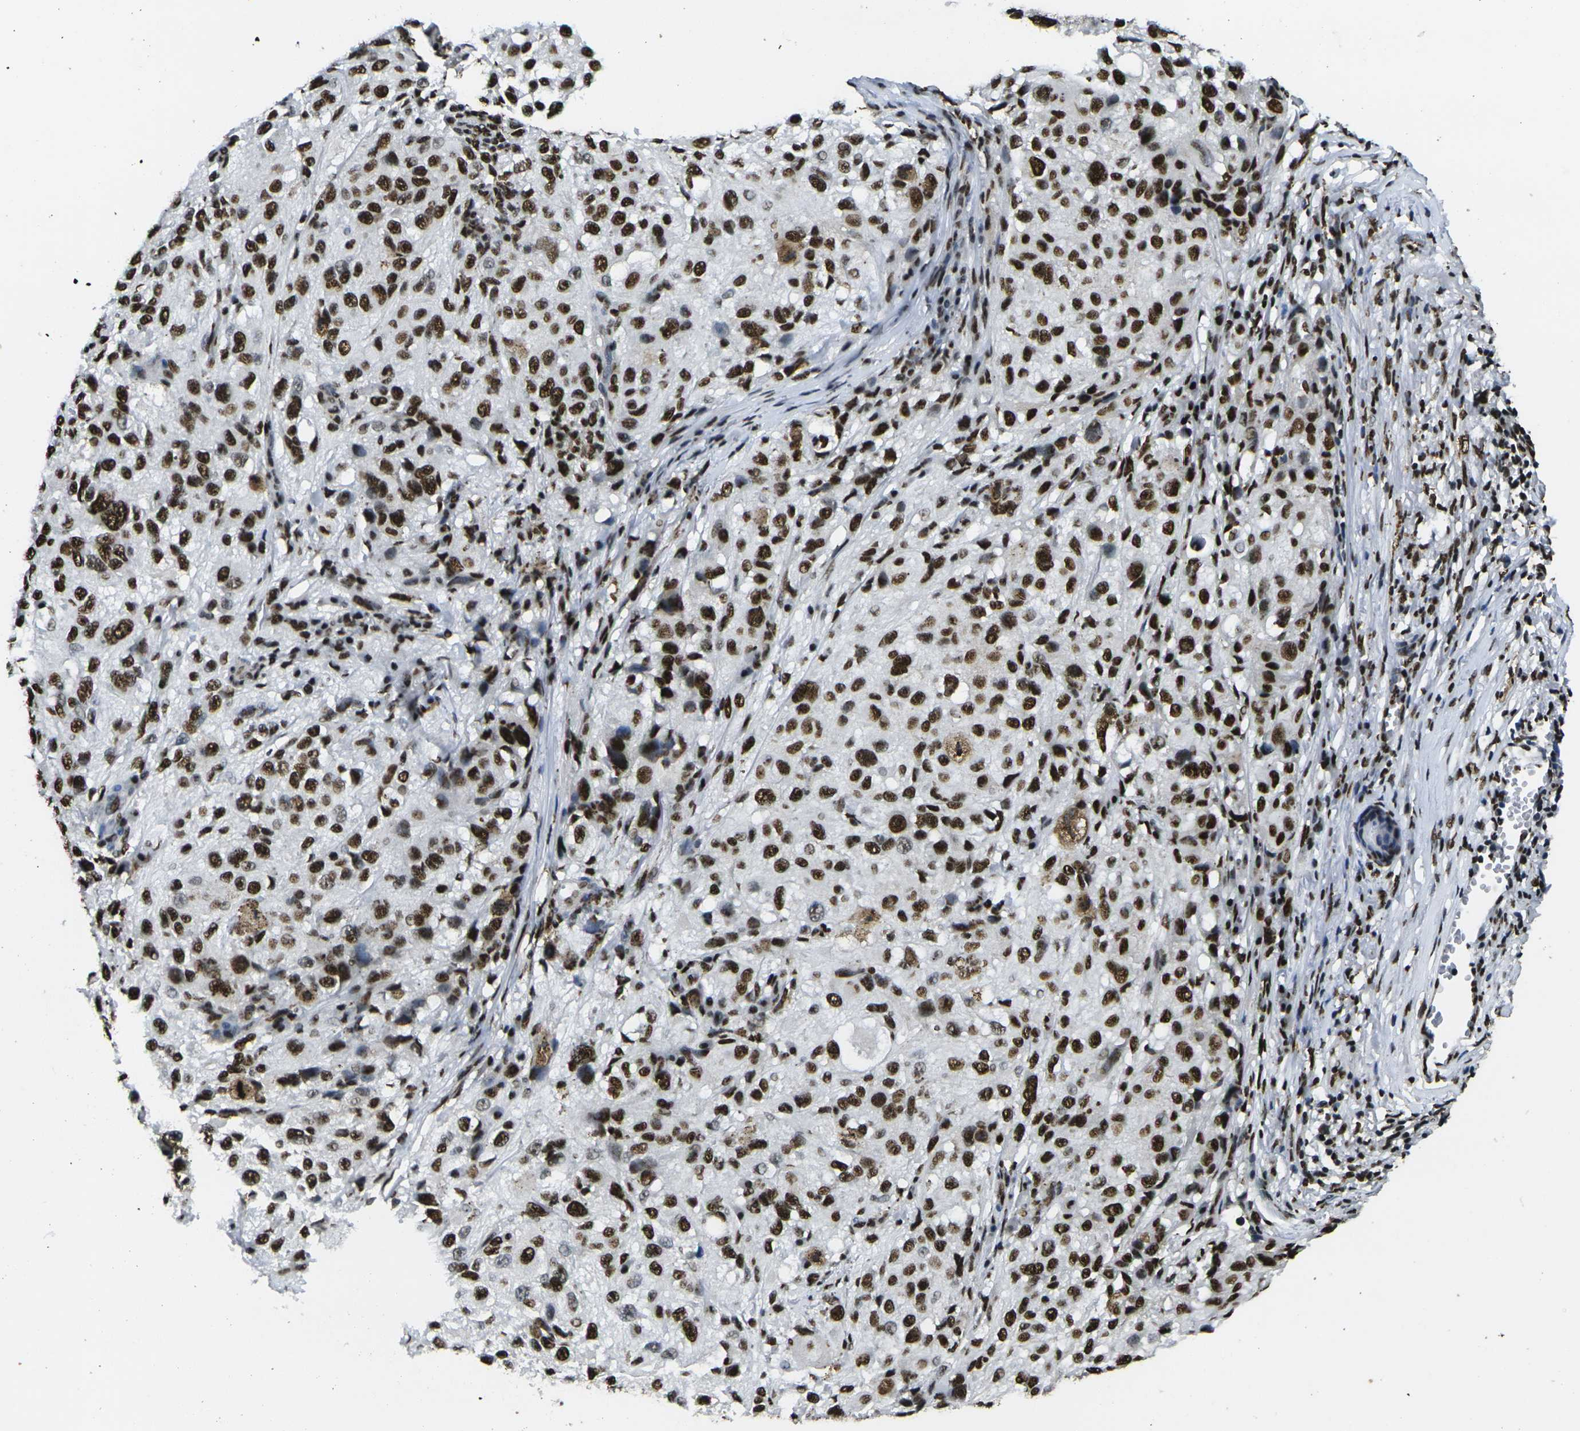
{"staining": {"intensity": "strong", "quantity": ">75%", "location": "nuclear"}, "tissue": "melanoma", "cell_type": "Tumor cells", "image_type": "cancer", "snomed": [{"axis": "morphology", "description": "Necrosis, NOS"}, {"axis": "morphology", "description": "Malignant melanoma, NOS"}, {"axis": "topography", "description": "Skin"}], "caption": "Protein staining by immunohistochemistry (IHC) shows strong nuclear expression in about >75% of tumor cells in malignant melanoma. The staining was performed using DAB (3,3'-diaminobenzidine) to visualize the protein expression in brown, while the nuclei were stained in blue with hematoxylin (Magnification: 20x).", "gene": "SMARCC1", "patient": {"sex": "female", "age": 87}}